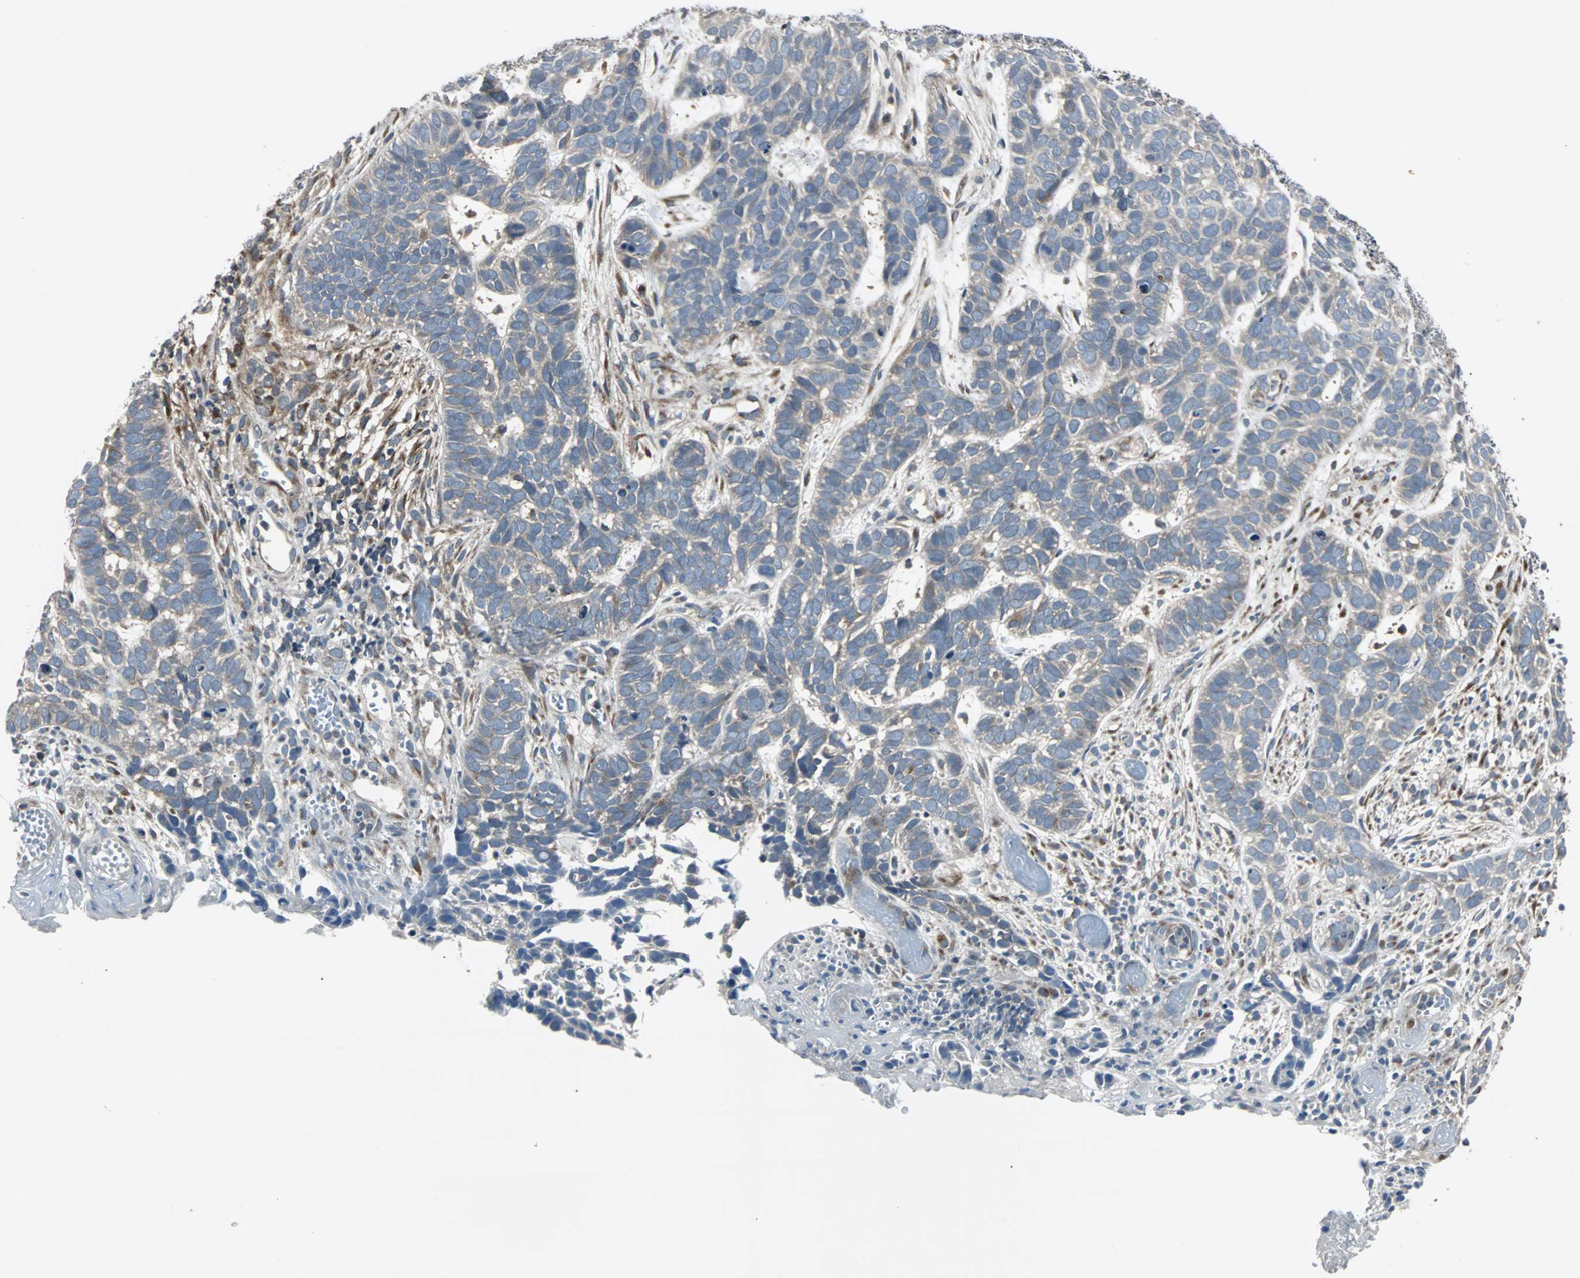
{"staining": {"intensity": "weak", "quantity": ">75%", "location": "cytoplasmic/membranous"}, "tissue": "skin cancer", "cell_type": "Tumor cells", "image_type": "cancer", "snomed": [{"axis": "morphology", "description": "Basal cell carcinoma"}, {"axis": "topography", "description": "Skin"}], "caption": "The micrograph displays a brown stain indicating the presence of a protein in the cytoplasmic/membranous of tumor cells in skin basal cell carcinoma.", "gene": "ARF1", "patient": {"sex": "male", "age": 87}}